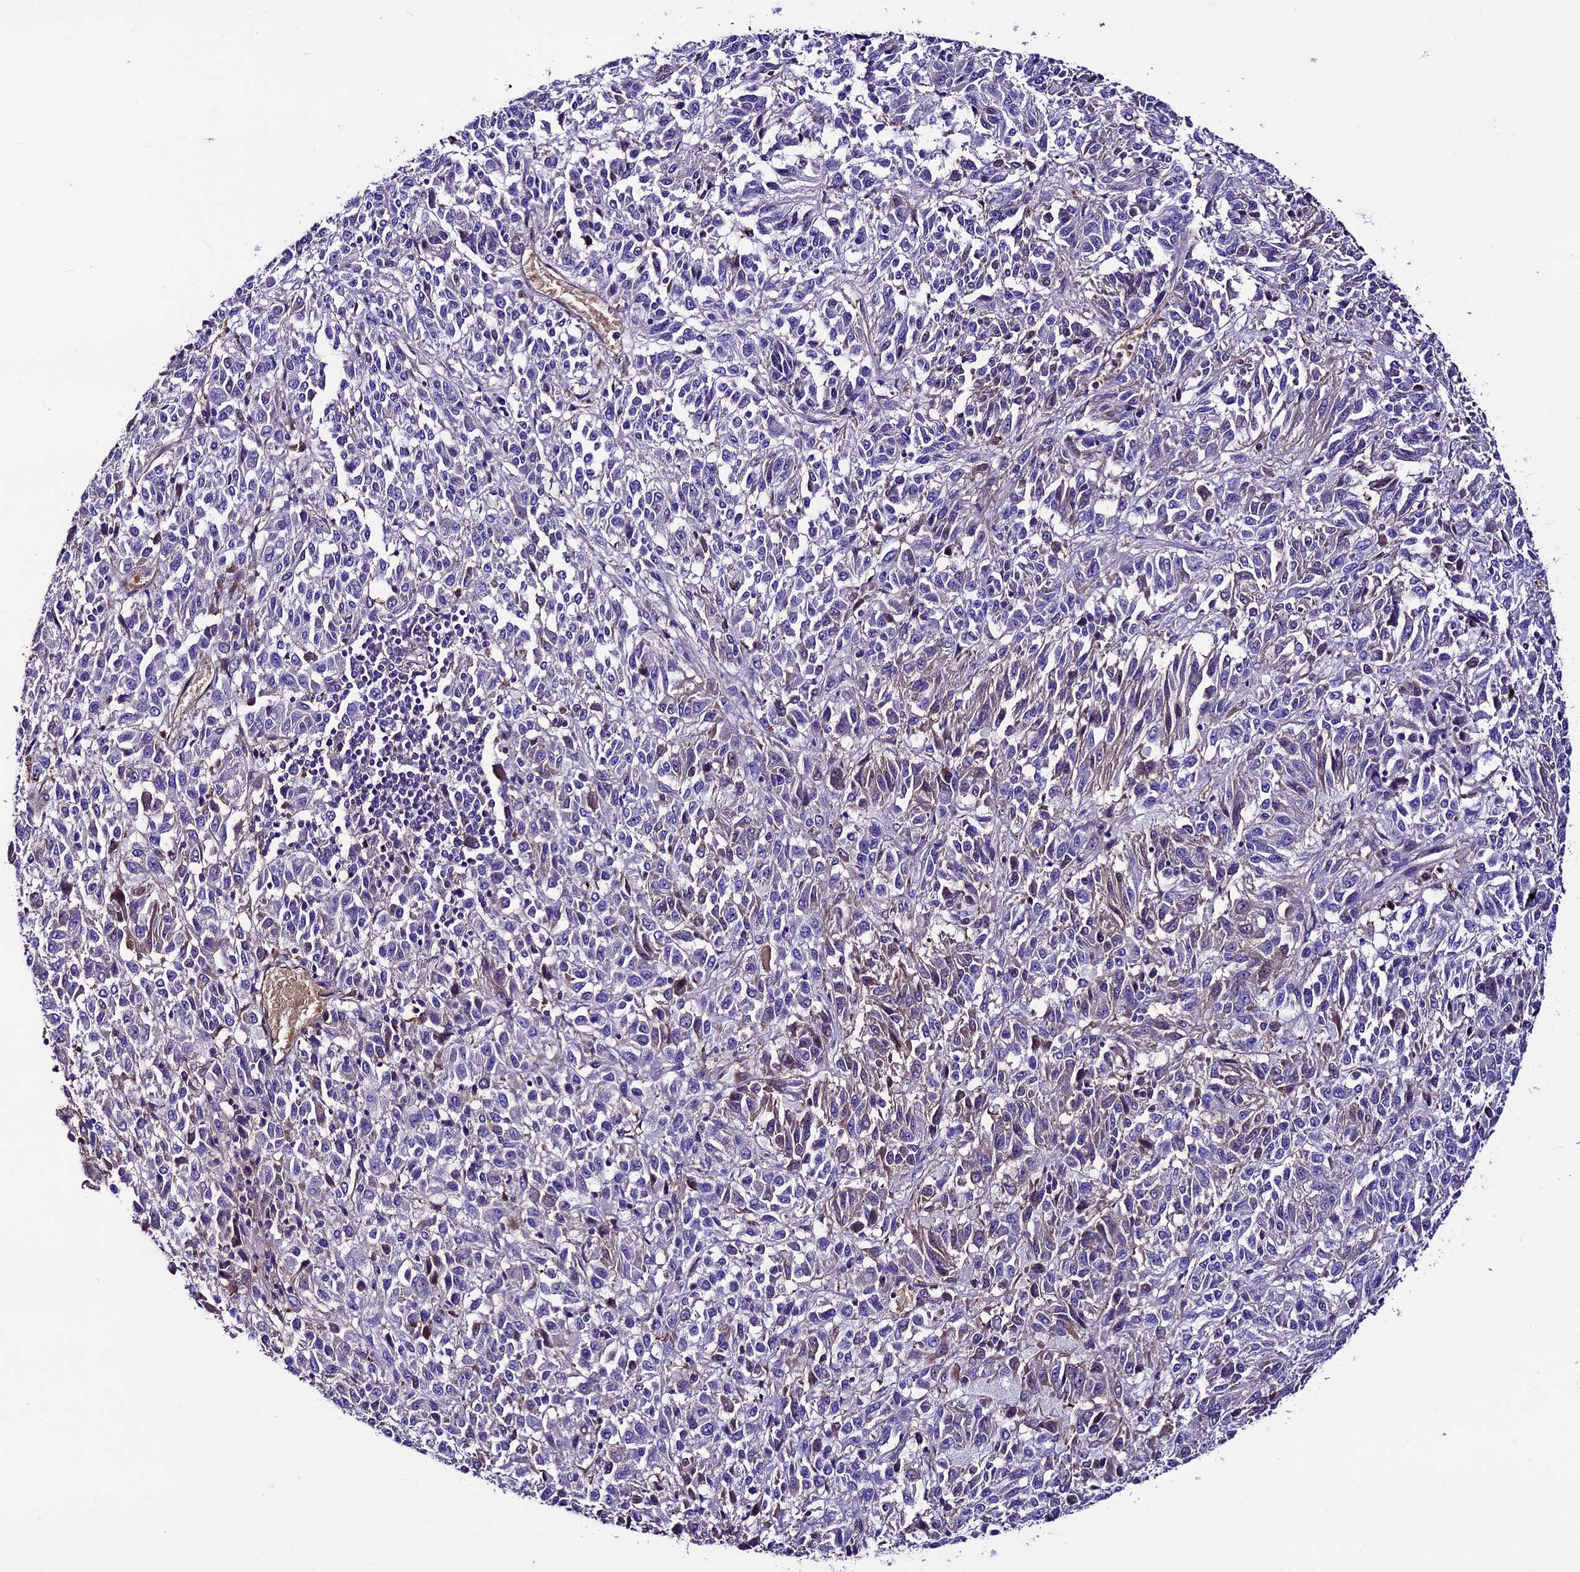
{"staining": {"intensity": "negative", "quantity": "none", "location": "none"}, "tissue": "melanoma", "cell_type": "Tumor cells", "image_type": "cancer", "snomed": [{"axis": "morphology", "description": "Malignant melanoma, Metastatic site"}, {"axis": "topography", "description": "Lung"}], "caption": "Immunohistochemistry micrograph of human malignant melanoma (metastatic site) stained for a protein (brown), which demonstrates no expression in tumor cells.", "gene": "TCP11L2", "patient": {"sex": "male", "age": 64}}